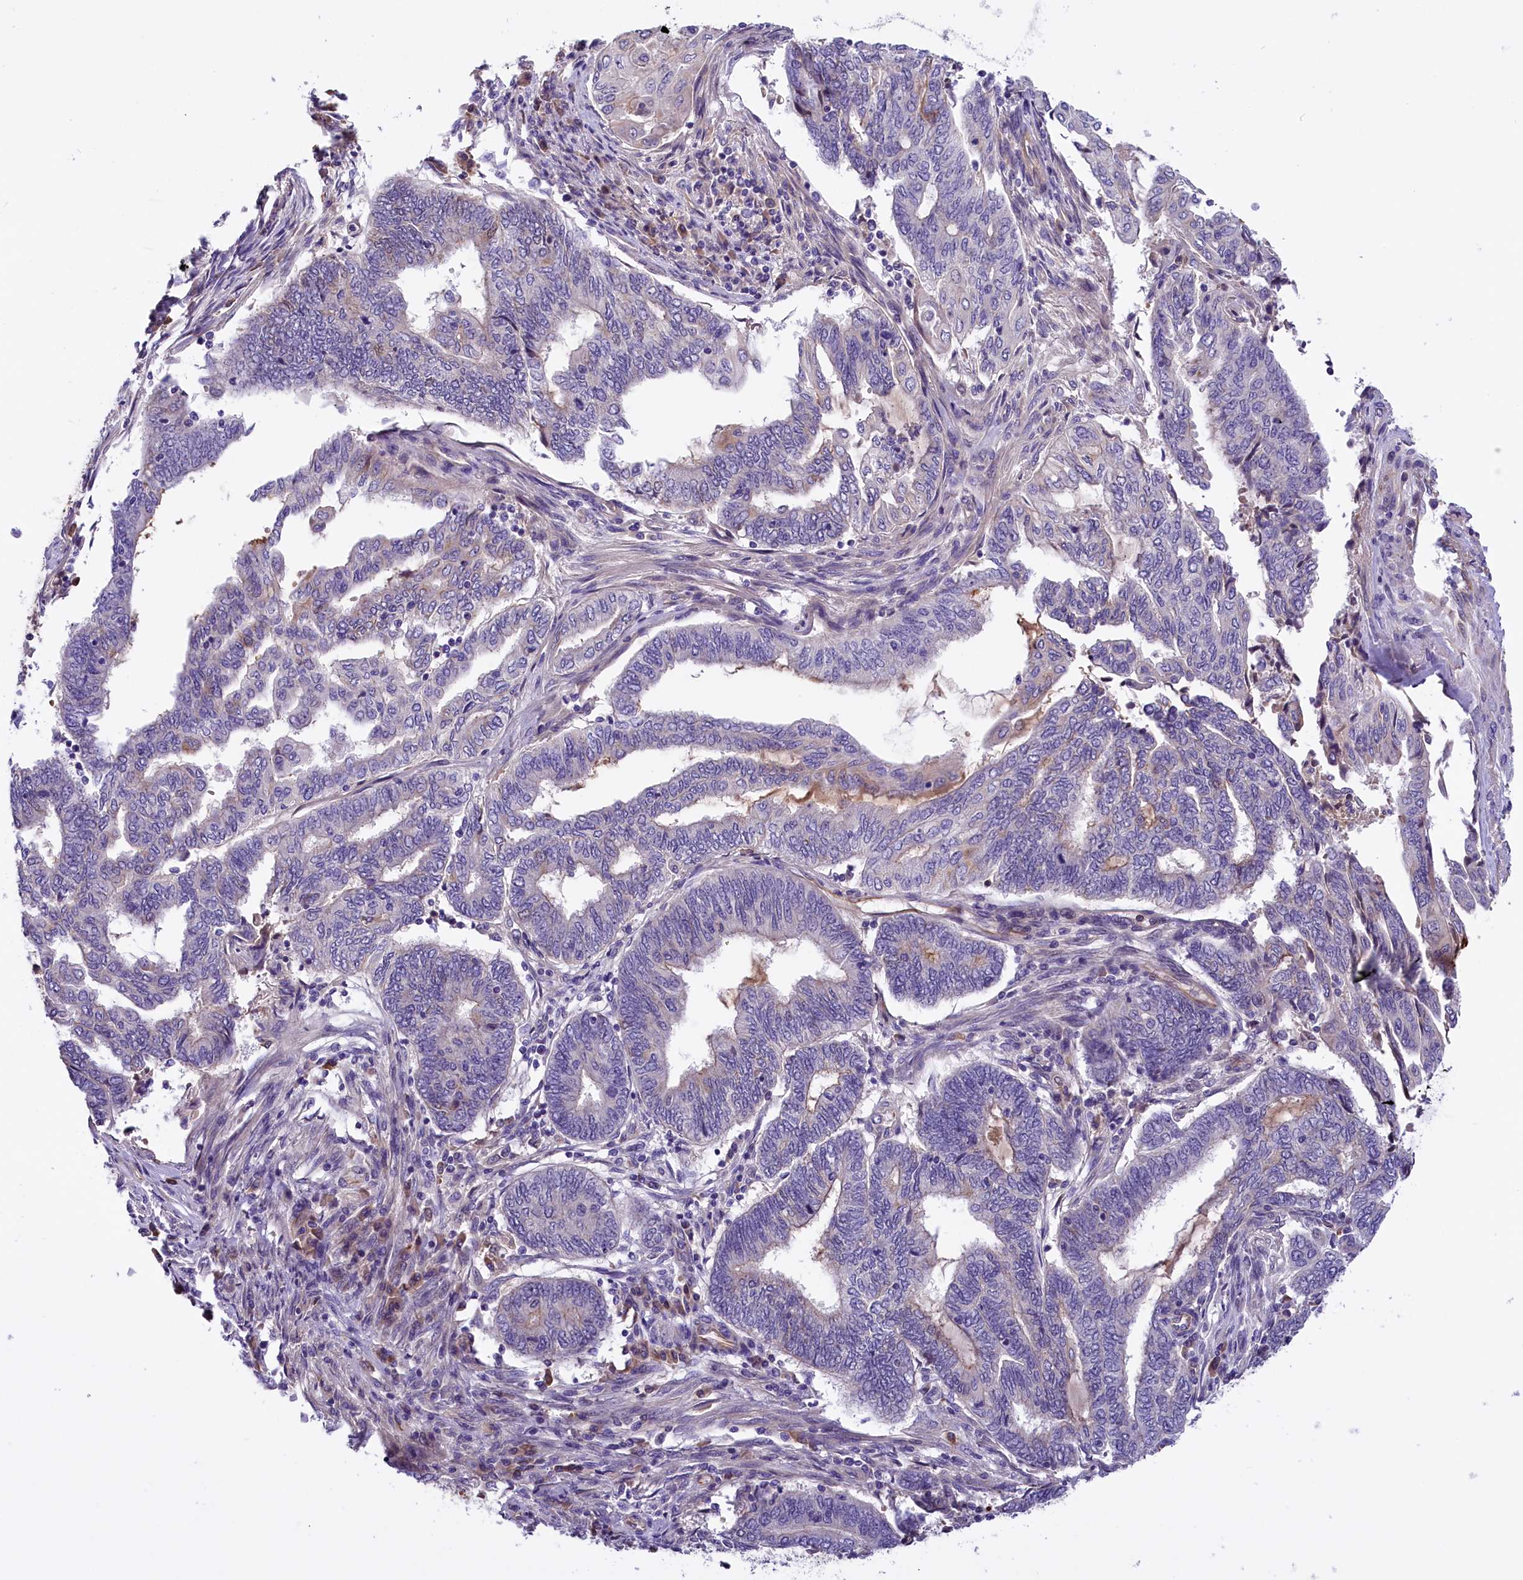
{"staining": {"intensity": "negative", "quantity": "none", "location": "none"}, "tissue": "endometrial cancer", "cell_type": "Tumor cells", "image_type": "cancer", "snomed": [{"axis": "morphology", "description": "Adenocarcinoma, NOS"}, {"axis": "topography", "description": "Uterus"}, {"axis": "topography", "description": "Endometrium"}], "caption": "Endometrial cancer (adenocarcinoma) was stained to show a protein in brown. There is no significant expression in tumor cells.", "gene": "CCDC32", "patient": {"sex": "female", "age": 70}}